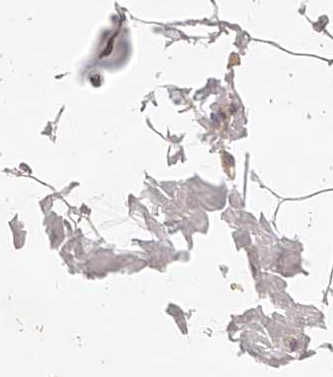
{"staining": {"intensity": "weak", "quantity": "25%-75%", "location": "cytoplasmic/membranous"}, "tissue": "adipose tissue", "cell_type": "Adipocytes", "image_type": "normal", "snomed": [{"axis": "morphology", "description": "Normal tissue, NOS"}, {"axis": "topography", "description": "Breast"}], "caption": "Human adipose tissue stained for a protein (brown) exhibits weak cytoplasmic/membranous positive positivity in about 25%-75% of adipocytes.", "gene": "ZNF789", "patient": {"sex": "female", "age": 23}}